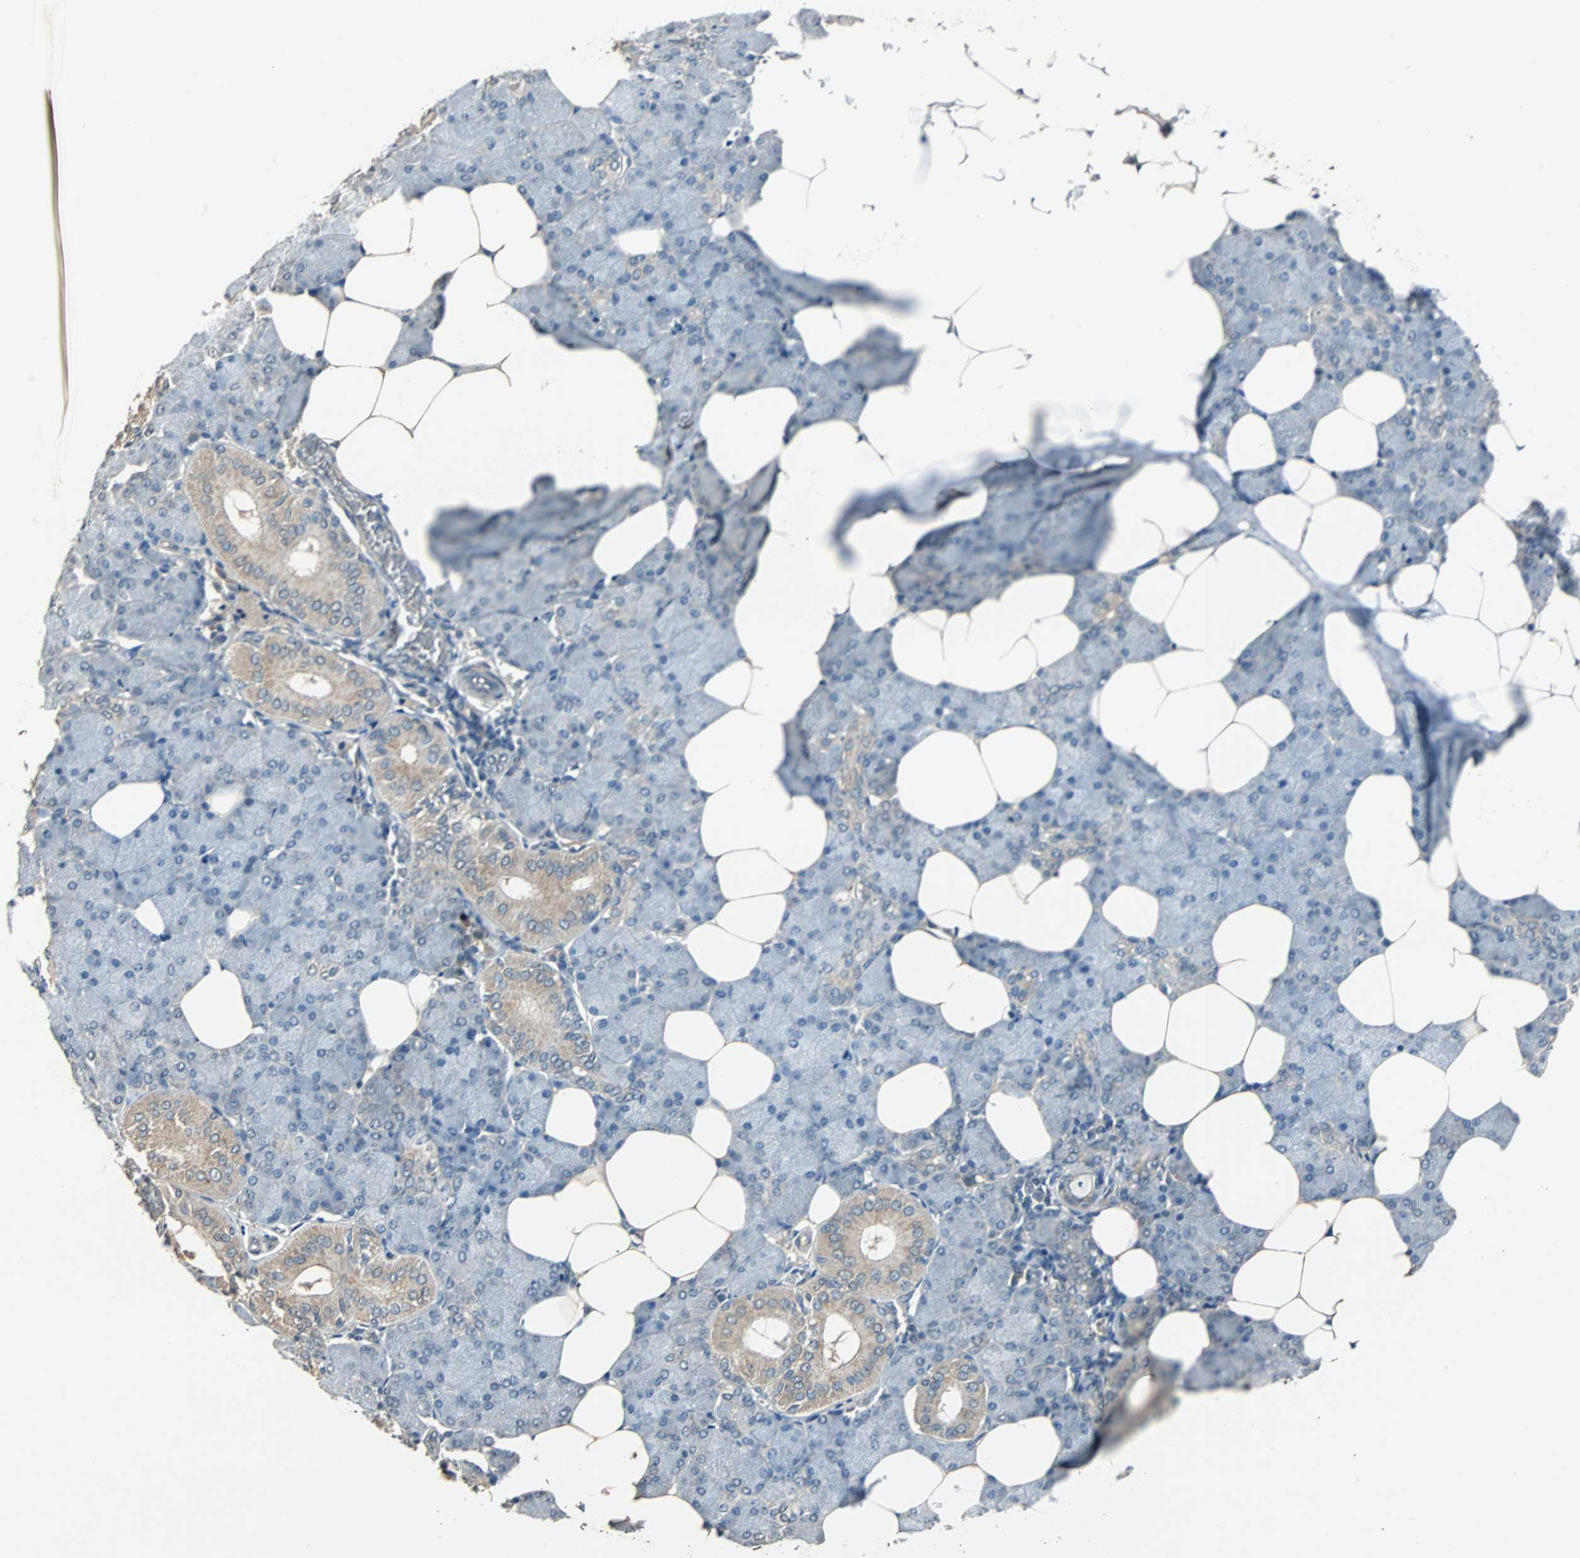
{"staining": {"intensity": "weak", "quantity": "25%-75%", "location": "cytoplasmic/membranous"}, "tissue": "salivary gland", "cell_type": "Glandular cells", "image_type": "normal", "snomed": [{"axis": "morphology", "description": "Normal tissue, NOS"}, {"axis": "morphology", "description": "Adenoma, NOS"}, {"axis": "topography", "description": "Salivary gland"}], "caption": "Brown immunohistochemical staining in unremarkable human salivary gland exhibits weak cytoplasmic/membranous positivity in about 25%-75% of glandular cells.", "gene": "ABHD2", "patient": {"sex": "female", "age": 32}}